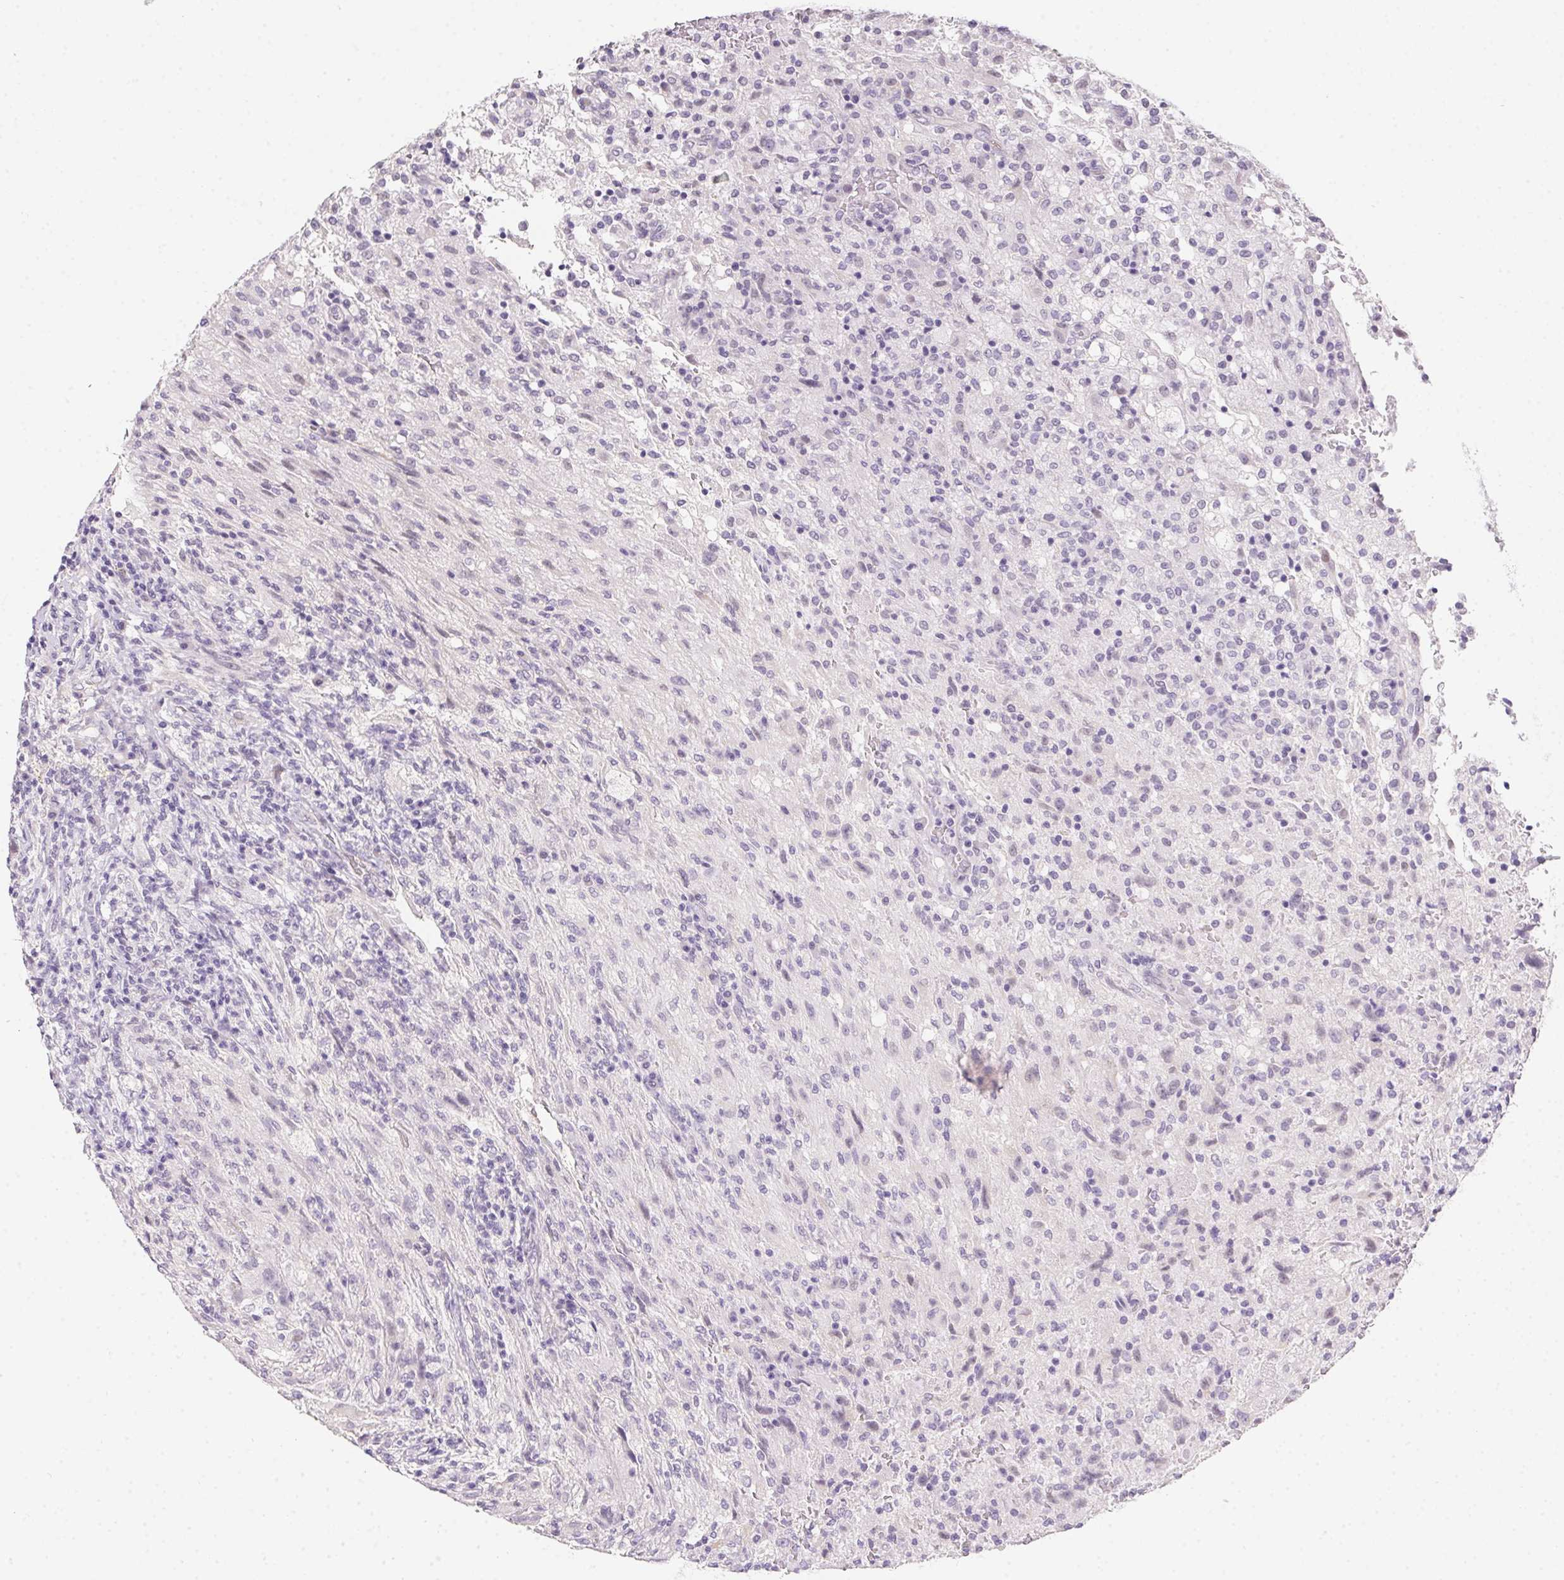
{"staining": {"intensity": "negative", "quantity": "none", "location": "none"}, "tissue": "glioma", "cell_type": "Tumor cells", "image_type": "cancer", "snomed": [{"axis": "morphology", "description": "Glioma, malignant, High grade"}, {"axis": "topography", "description": "Brain"}], "caption": "High magnification brightfield microscopy of glioma stained with DAB (3,3'-diaminobenzidine) (brown) and counterstained with hematoxylin (blue): tumor cells show no significant staining. (DAB immunohistochemistry (IHC) with hematoxylin counter stain).", "gene": "MORC1", "patient": {"sex": "male", "age": 68}}